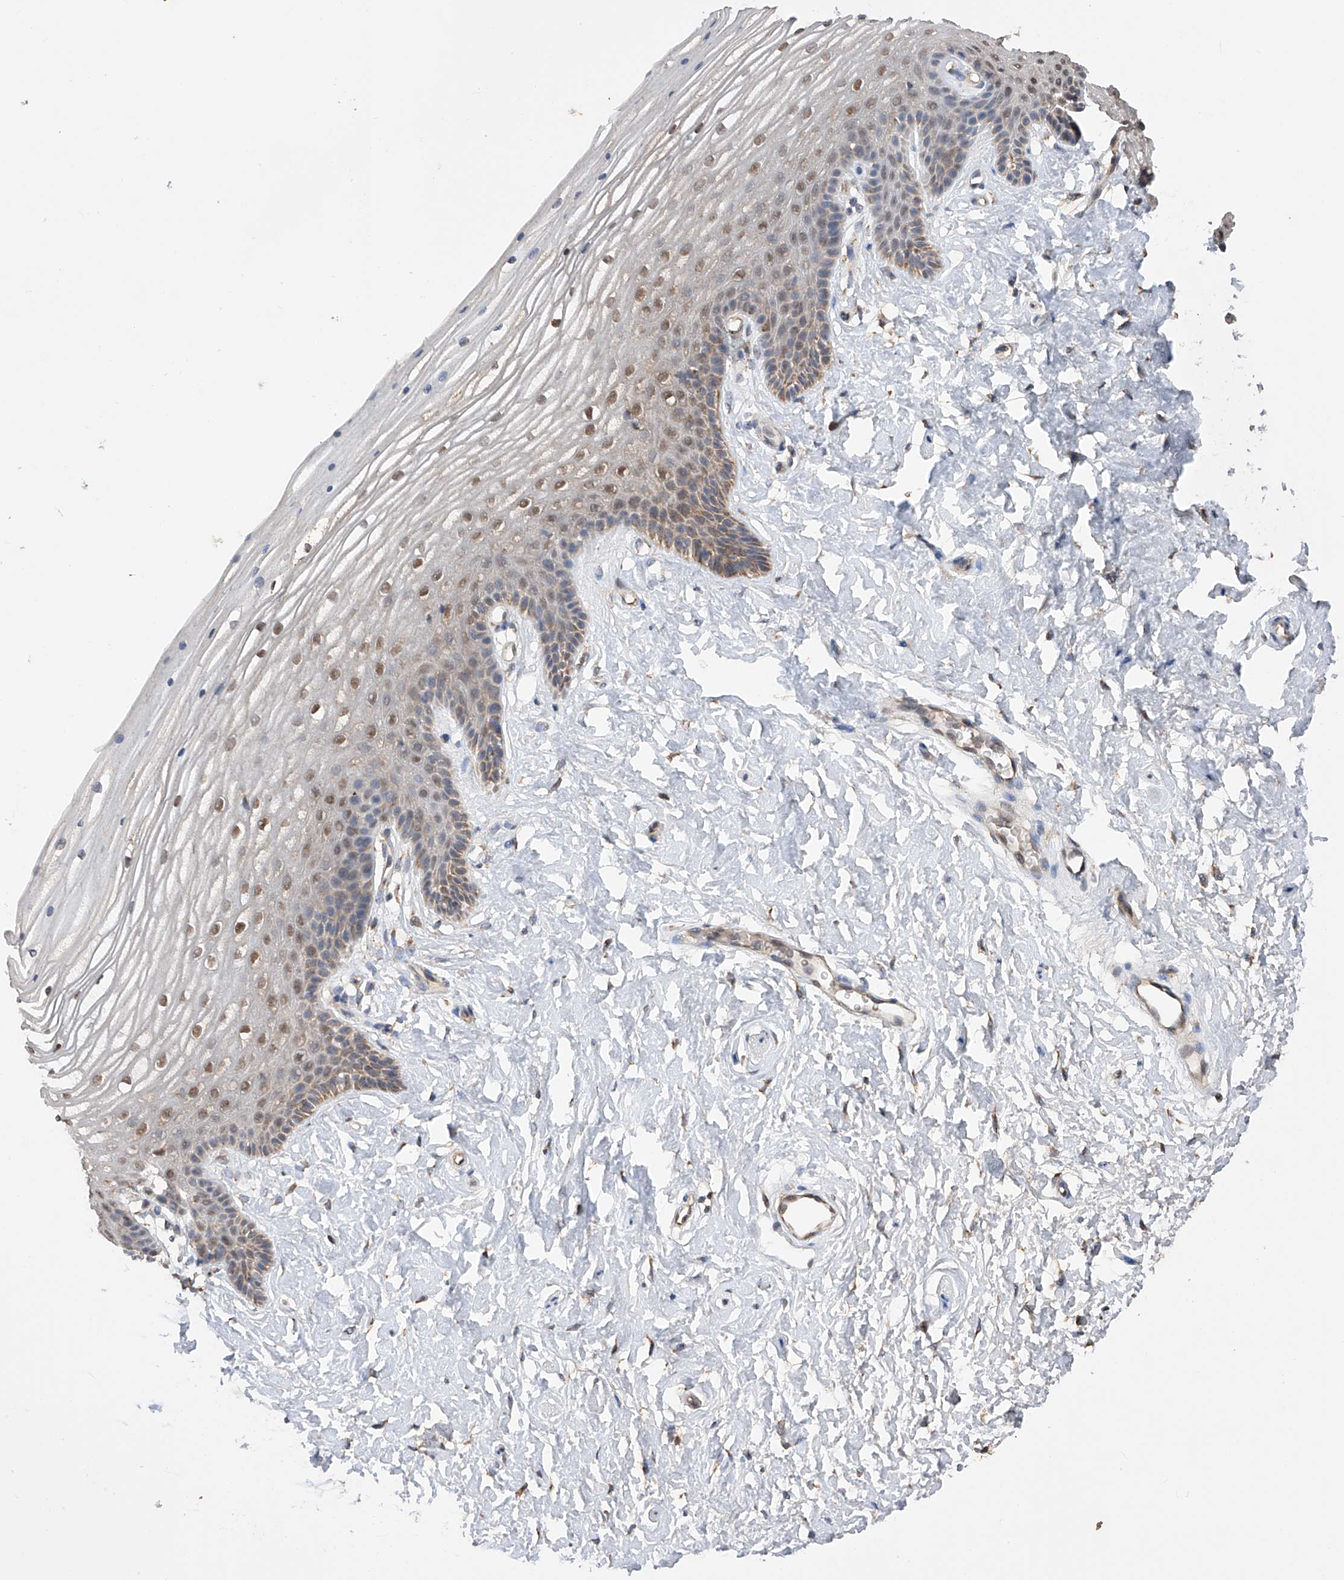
{"staining": {"intensity": "moderate", "quantity": "25%-75%", "location": "cytoplasmic/membranous,nuclear"}, "tissue": "vagina", "cell_type": "Squamous epithelial cells", "image_type": "normal", "snomed": [{"axis": "morphology", "description": "Normal tissue, NOS"}, {"axis": "topography", "description": "Vagina"}, {"axis": "topography", "description": "Cervix"}], "caption": "Moderate cytoplasmic/membranous,nuclear staining for a protein is identified in approximately 25%-75% of squamous epithelial cells of unremarkable vagina using immunohistochemistry.", "gene": "SDHAF4", "patient": {"sex": "female", "age": 40}}